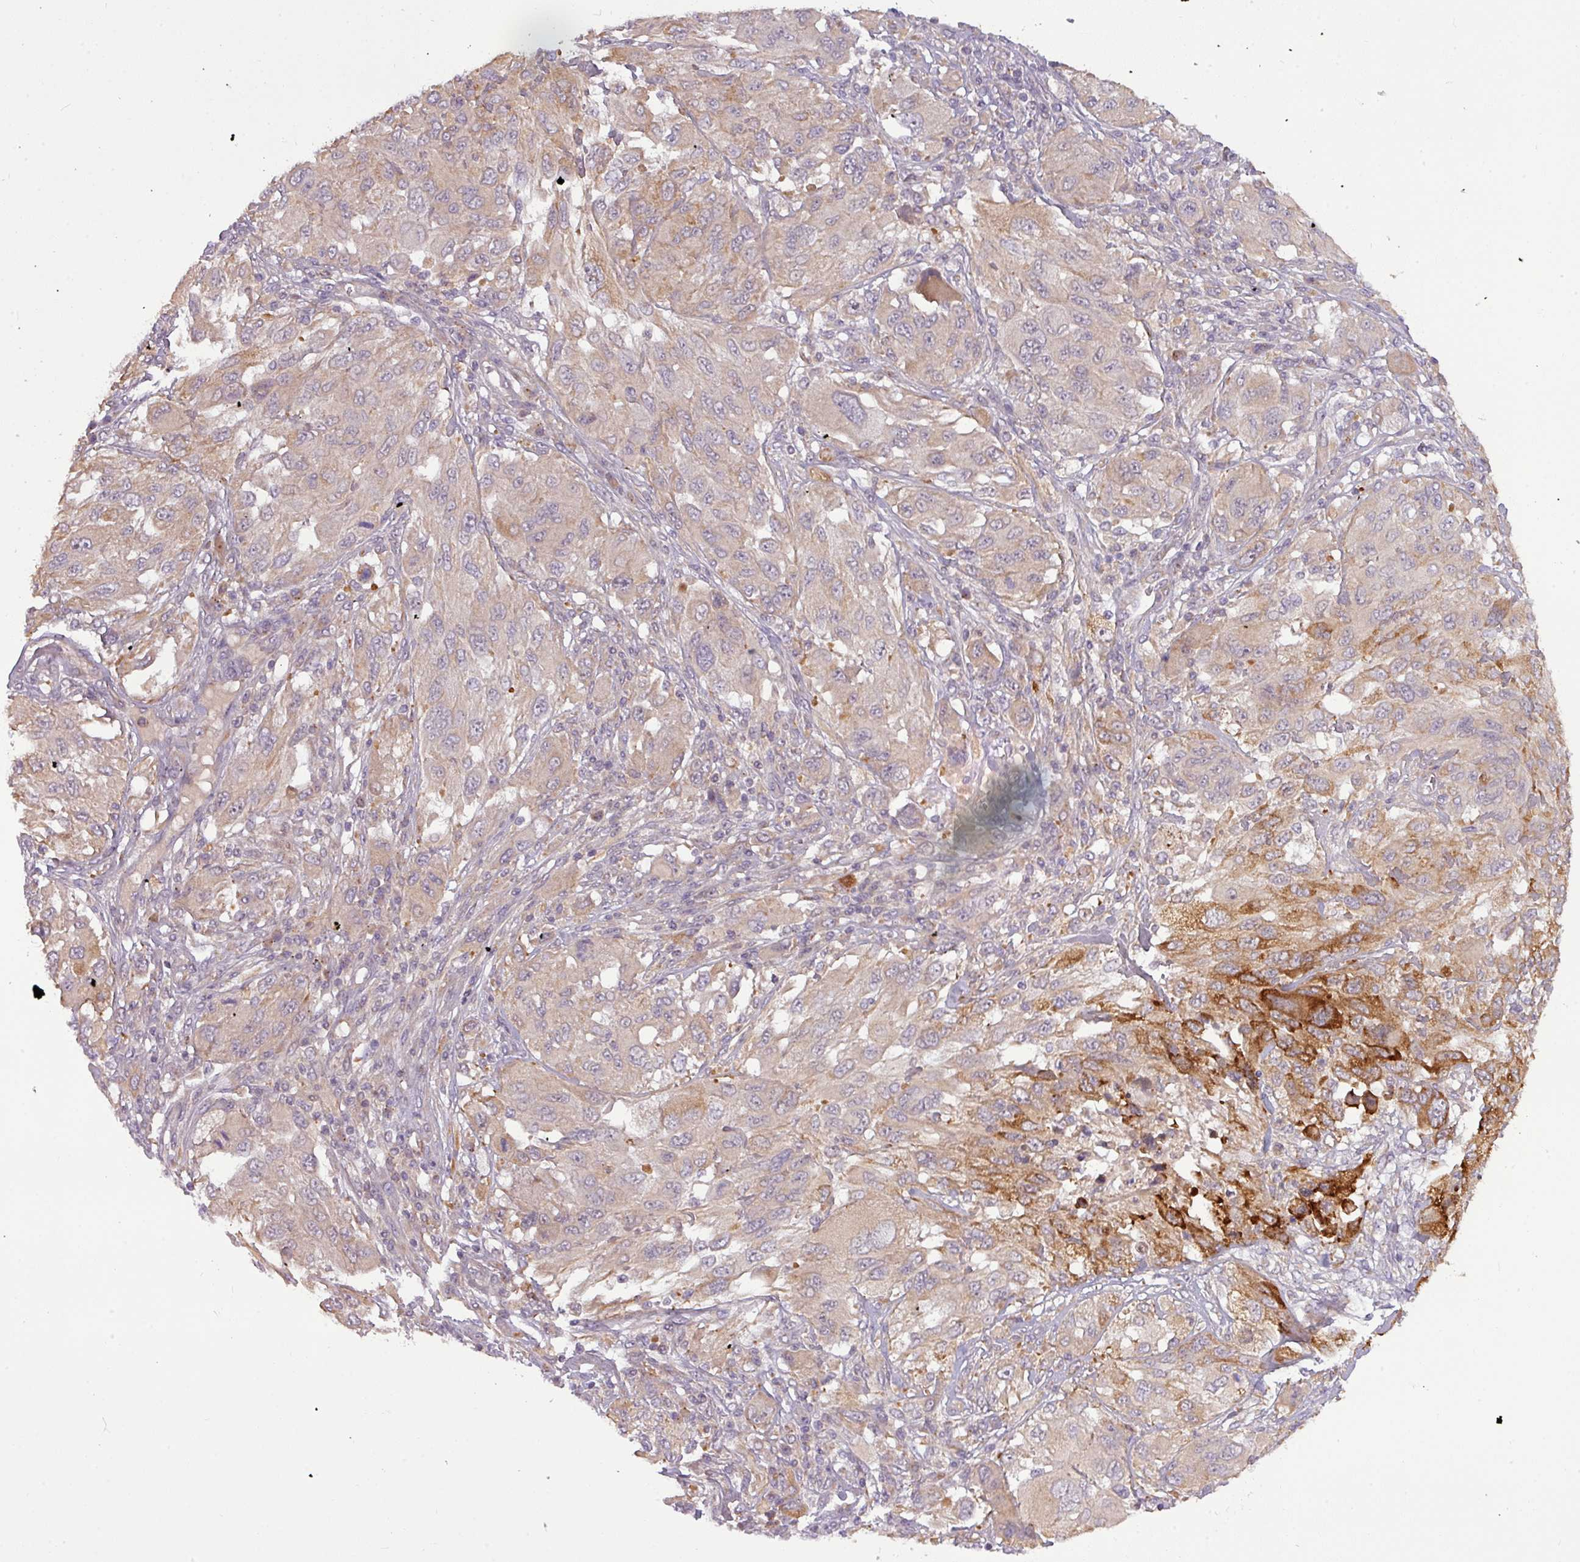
{"staining": {"intensity": "moderate", "quantity": "25%-75%", "location": "cytoplasmic/membranous"}, "tissue": "melanoma", "cell_type": "Tumor cells", "image_type": "cancer", "snomed": [{"axis": "morphology", "description": "Malignant melanoma, NOS"}, {"axis": "topography", "description": "Skin"}], "caption": "Human melanoma stained with a brown dye displays moderate cytoplasmic/membranous positive positivity in about 25%-75% of tumor cells.", "gene": "ZNF35", "patient": {"sex": "female", "age": 91}}